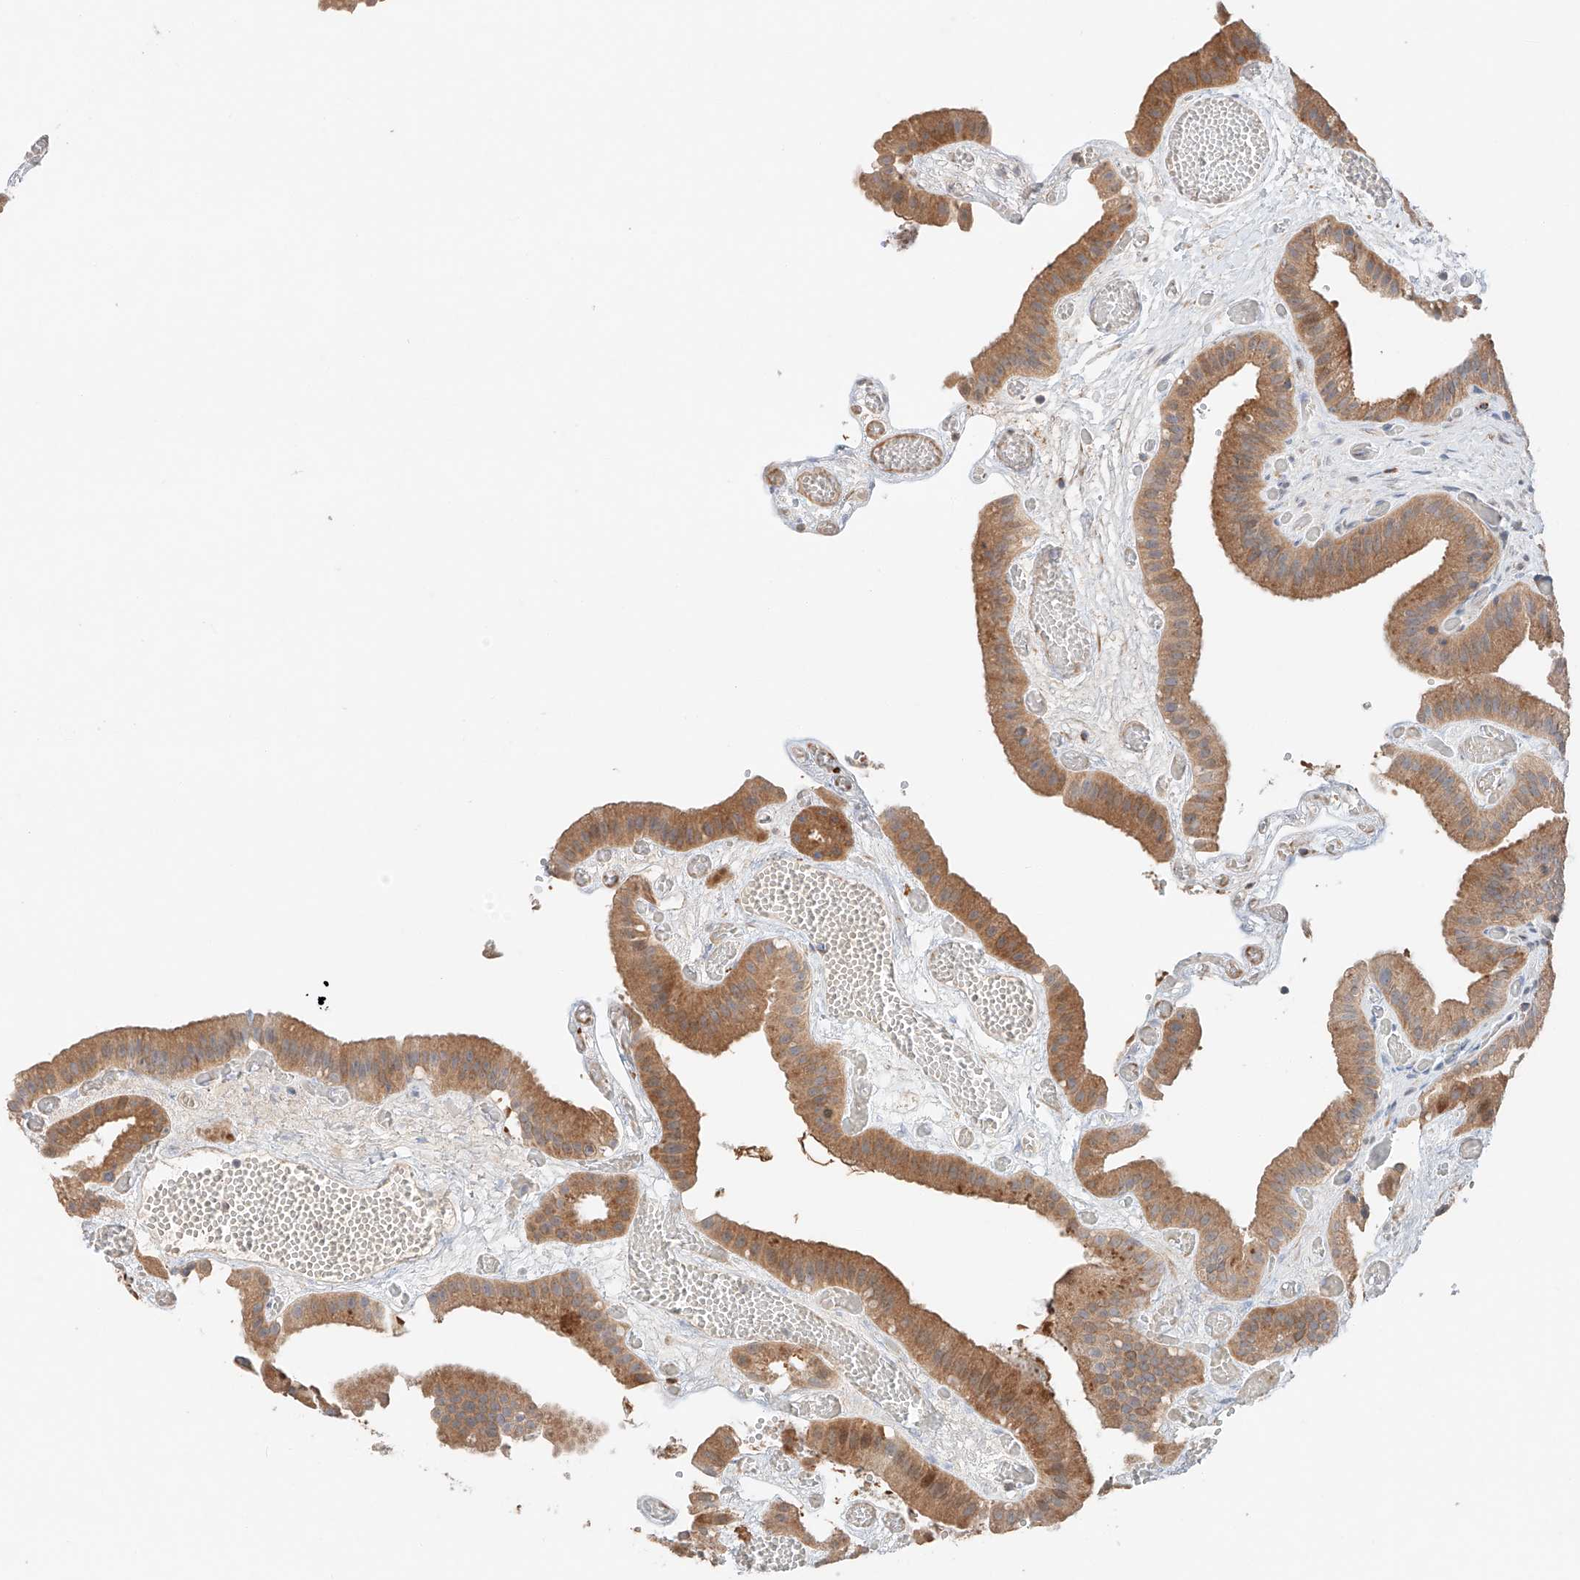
{"staining": {"intensity": "strong", "quantity": ">75%", "location": "cytoplasmic/membranous"}, "tissue": "gallbladder", "cell_type": "Glandular cells", "image_type": "normal", "snomed": [{"axis": "morphology", "description": "Normal tissue, NOS"}, {"axis": "topography", "description": "Gallbladder"}], "caption": "Protein expression analysis of unremarkable gallbladder displays strong cytoplasmic/membranous expression in approximately >75% of glandular cells.", "gene": "XPNPEP1", "patient": {"sex": "female", "age": 64}}